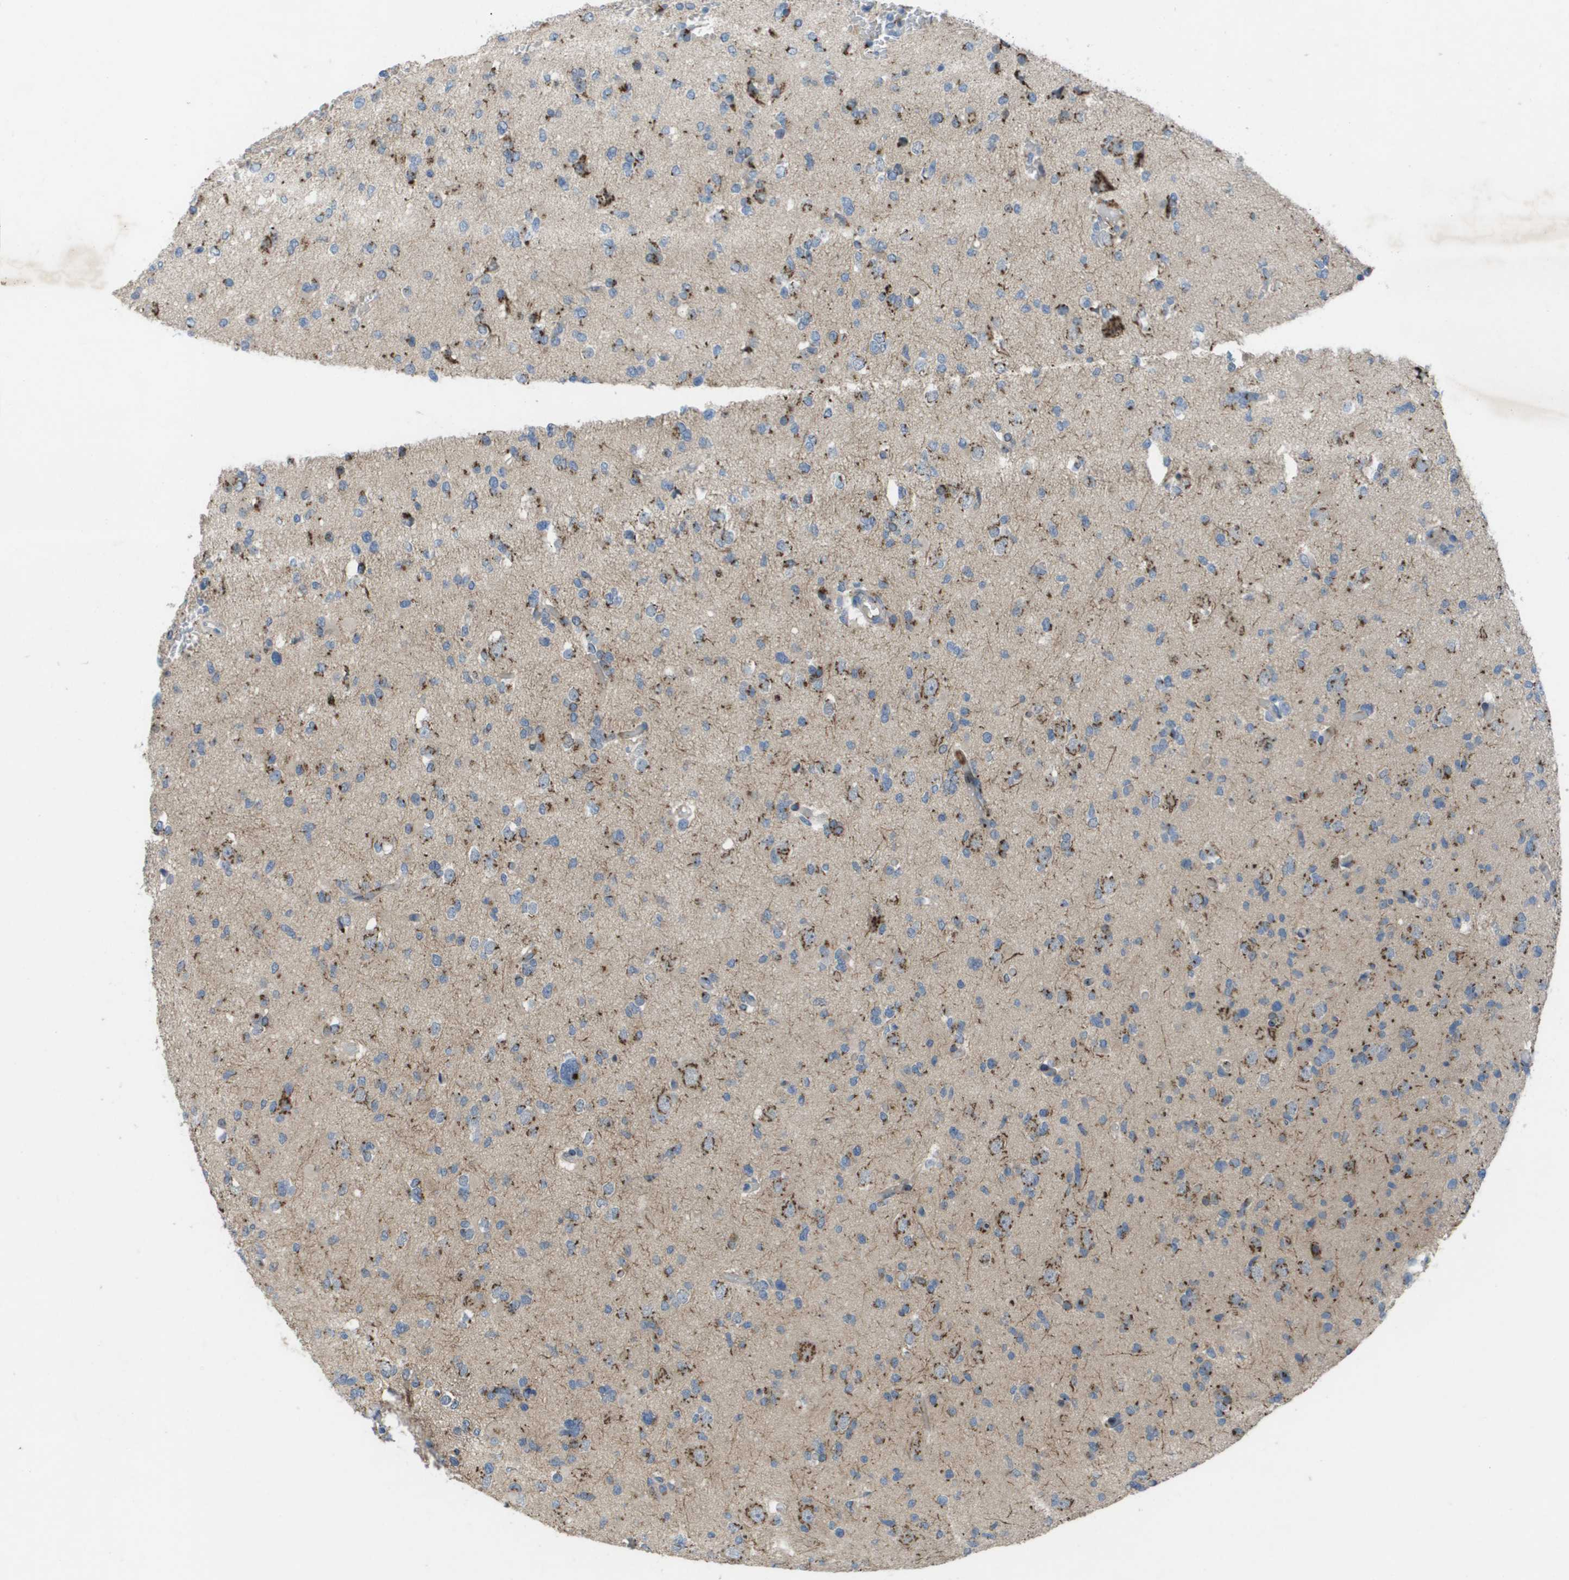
{"staining": {"intensity": "moderate", "quantity": "25%-75%", "location": "cytoplasmic/membranous"}, "tissue": "glioma", "cell_type": "Tumor cells", "image_type": "cancer", "snomed": [{"axis": "morphology", "description": "Glioma, malignant, Low grade"}, {"axis": "topography", "description": "Brain"}], "caption": "The image shows staining of glioma, revealing moderate cytoplasmic/membranous protein staining (brown color) within tumor cells.", "gene": "QSOX2", "patient": {"sex": "female", "age": 22}}